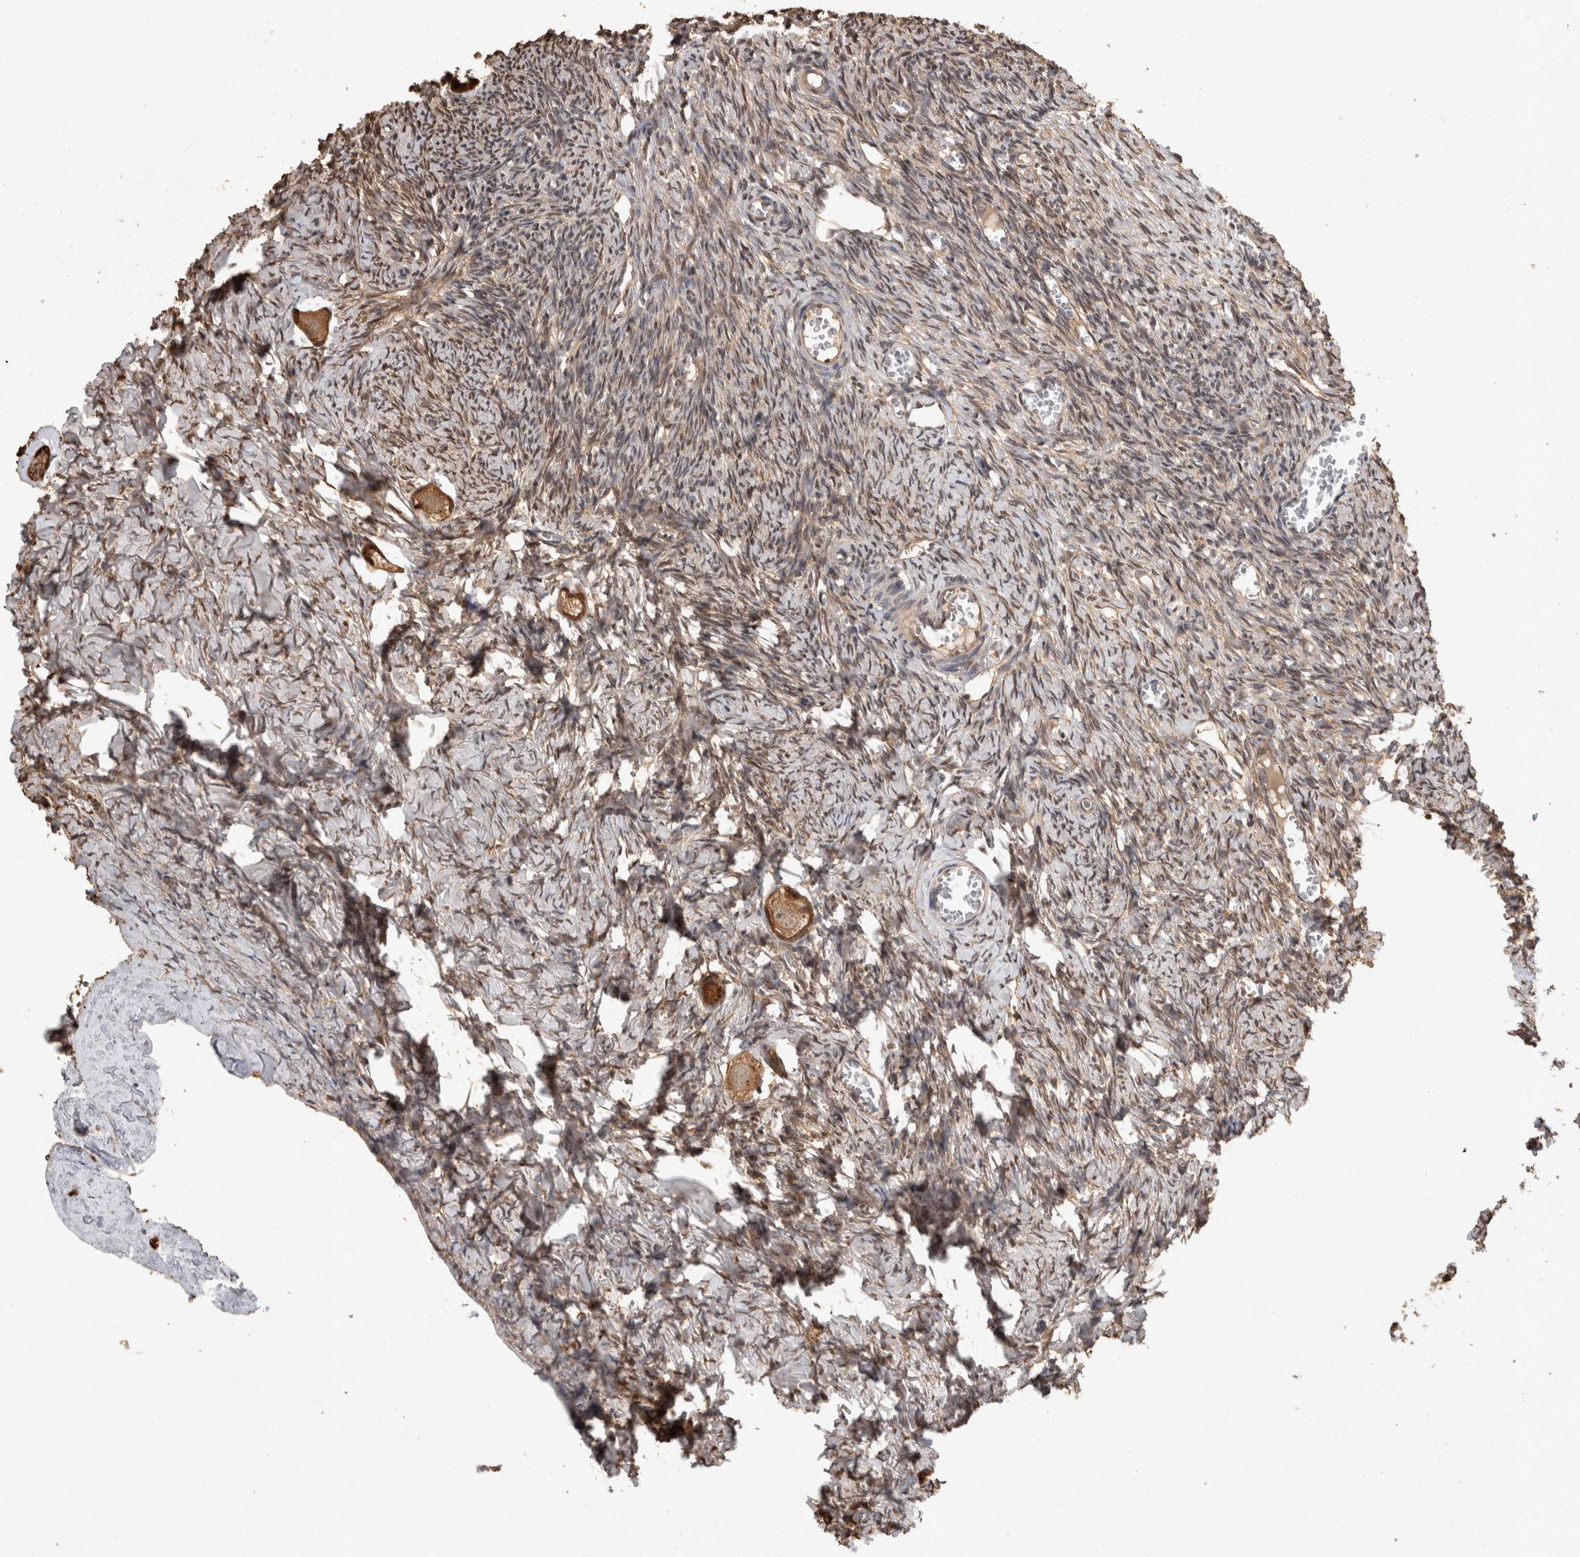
{"staining": {"intensity": "moderate", "quantity": ">75%", "location": "cytoplasmic/membranous"}, "tissue": "ovary", "cell_type": "Follicle cells", "image_type": "normal", "snomed": [{"axis": "morphology", "description": "Normal tissue, NOS"}, {"axis": "topography", "description": "Ovary"}], "caption": "About >75% of follicle cells in normal ovary display moderate cytoplasmic/membranous protein expression as visualized by brown immunohistochemical staining.", "gene": "RHPN1", "patient": {"sex": "female", "age": 27}}